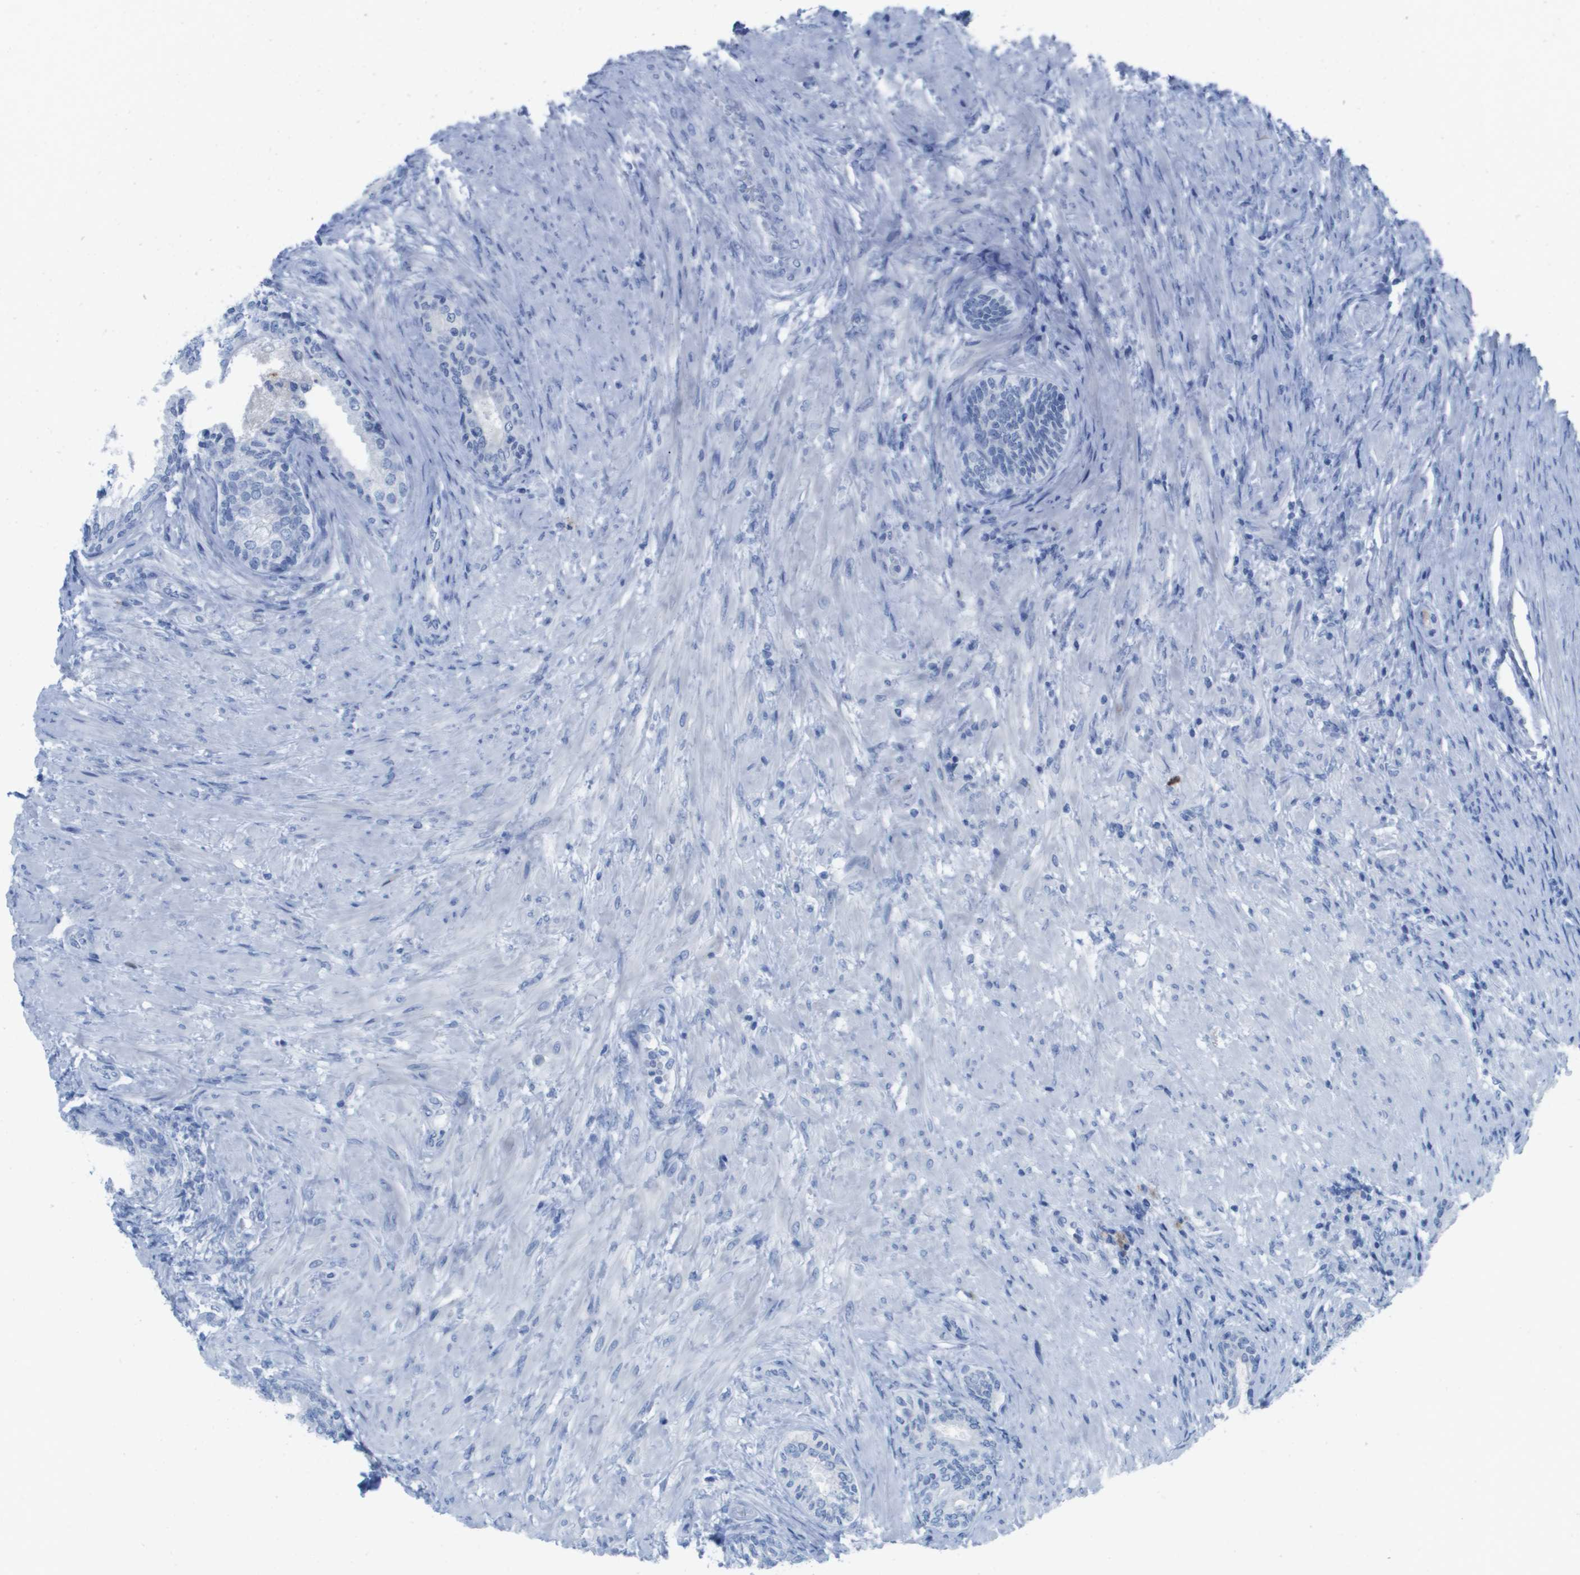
{"staining": {"intensity": "negative", "quantity": "none", "location": "none"}, "tissue": "prostate", "cell_type": "Glandular cells", "image_type": "normal", "snomed": [{"axis": "morphology", "description": "Normal tissue, NOS"}, {"axis": "topography", "description": "Prostate"}], "caption": "This micrograph is of normal prostate stained with immunohistochemistry (IHC) to label a protein in brown with the nuclei are counter-stained blue. There is no expression in glandular cells. The staining is performed using DAB (3,3'-diaminobenzidine) brown chromogen with nuclei counter-stained in using hematoxylin.", "gene": "GPR18", "patient": {"sex": "male", "age": 76}}